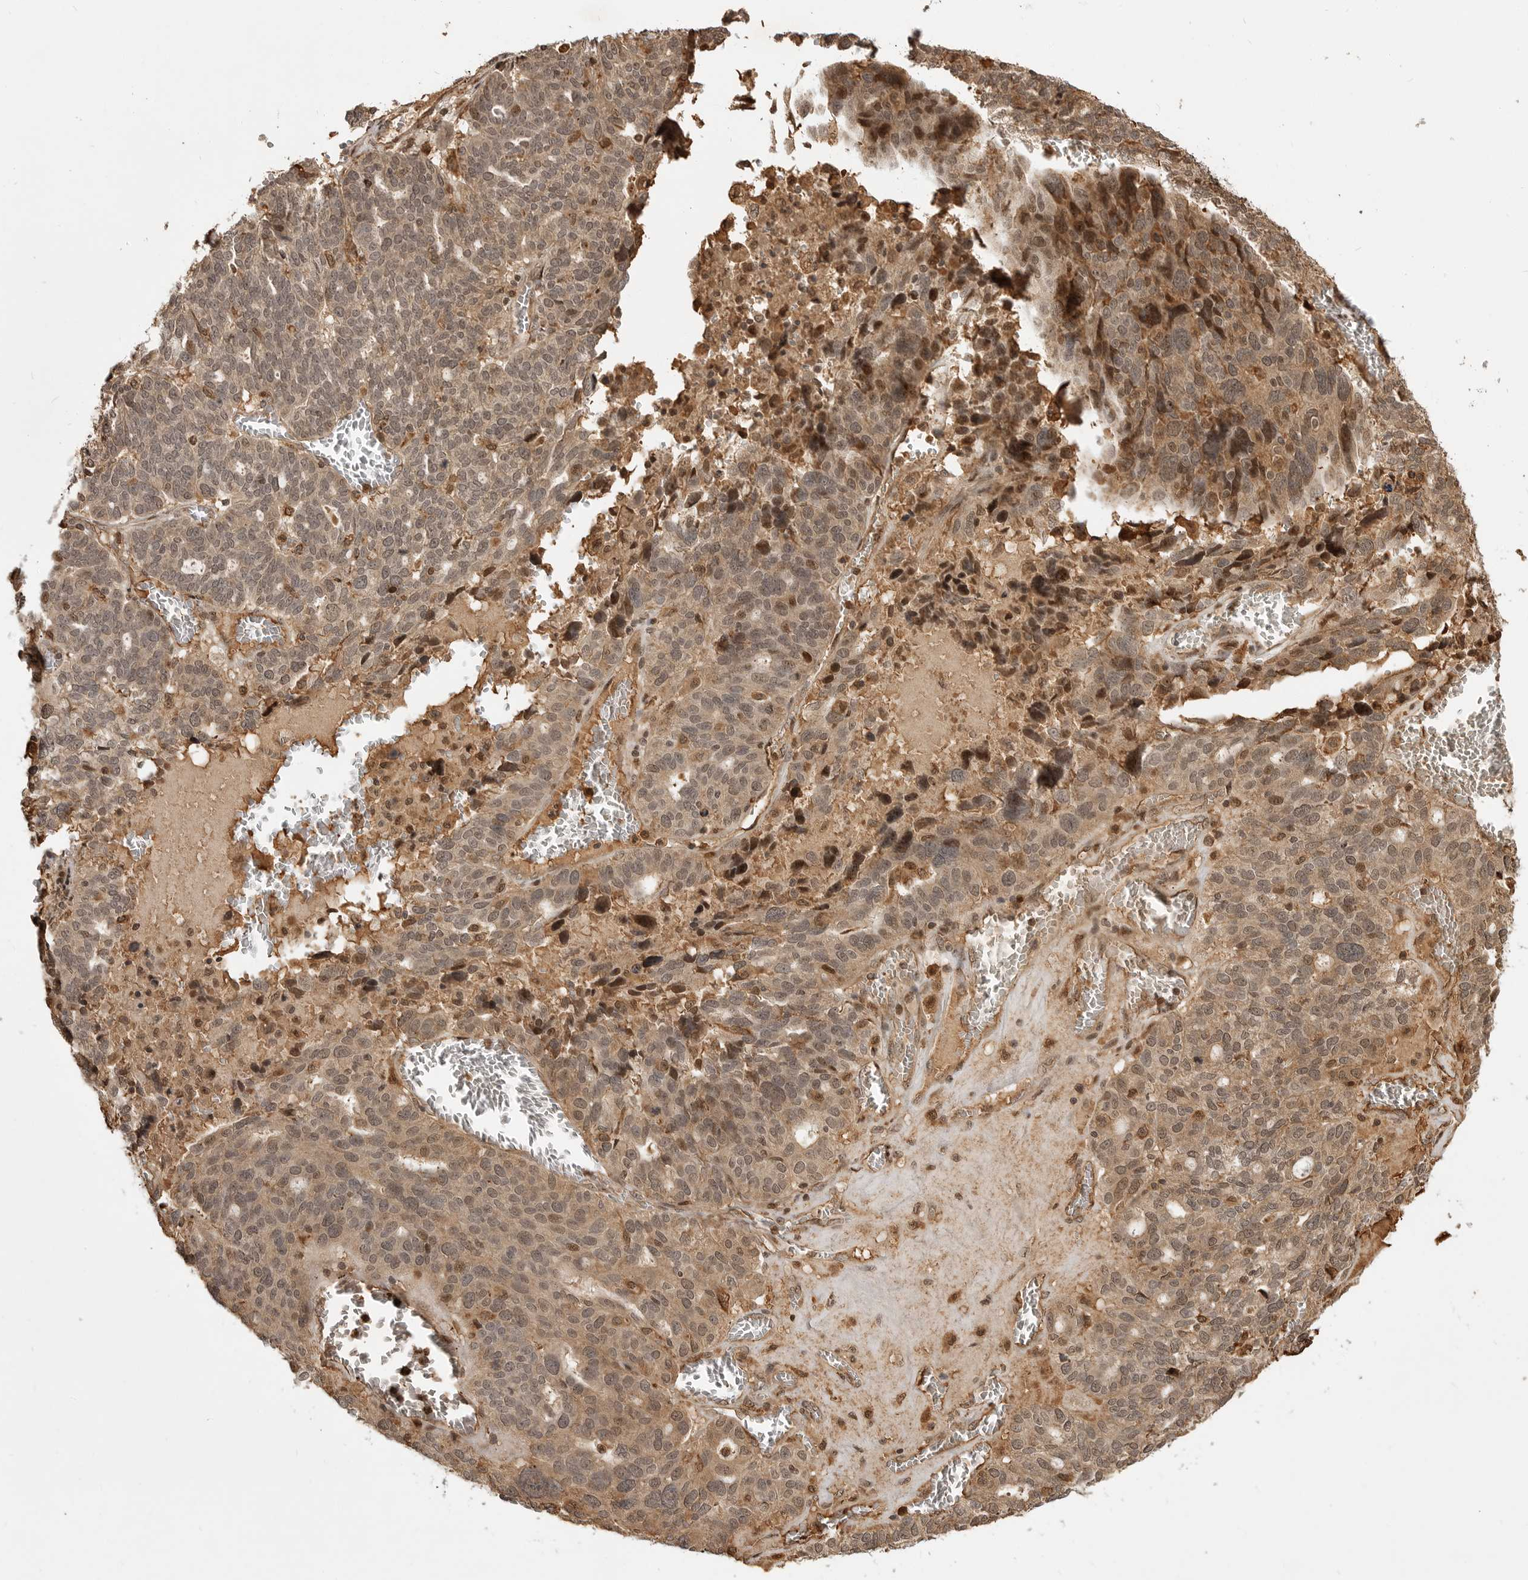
{"staining": {"intensity": "moderate", "quantity": ">75%", "location": "cytoplasmic/membranous,nuclear"}, "tissue": "ovarian cancer", "cell_type": "Tumor cells", "image_type": "cancer", "snomed": [{"axis": "morphology", "description": "Cystadenocarcinoma, serous, NOS"}, {"axis": "topography", "description": "Ovary"}], "caption": "A brown stain shows moderate cytoplasmic/membranous and nuclear positivity of a protein in human ovarian cancer tumor cells. Using DAB (brown) and hematoxylin (blue) stains, captured at high magnification using brightfield microscopy.", "gene": "BMP2K", "patient": {"sex": "female", "age": 59}}